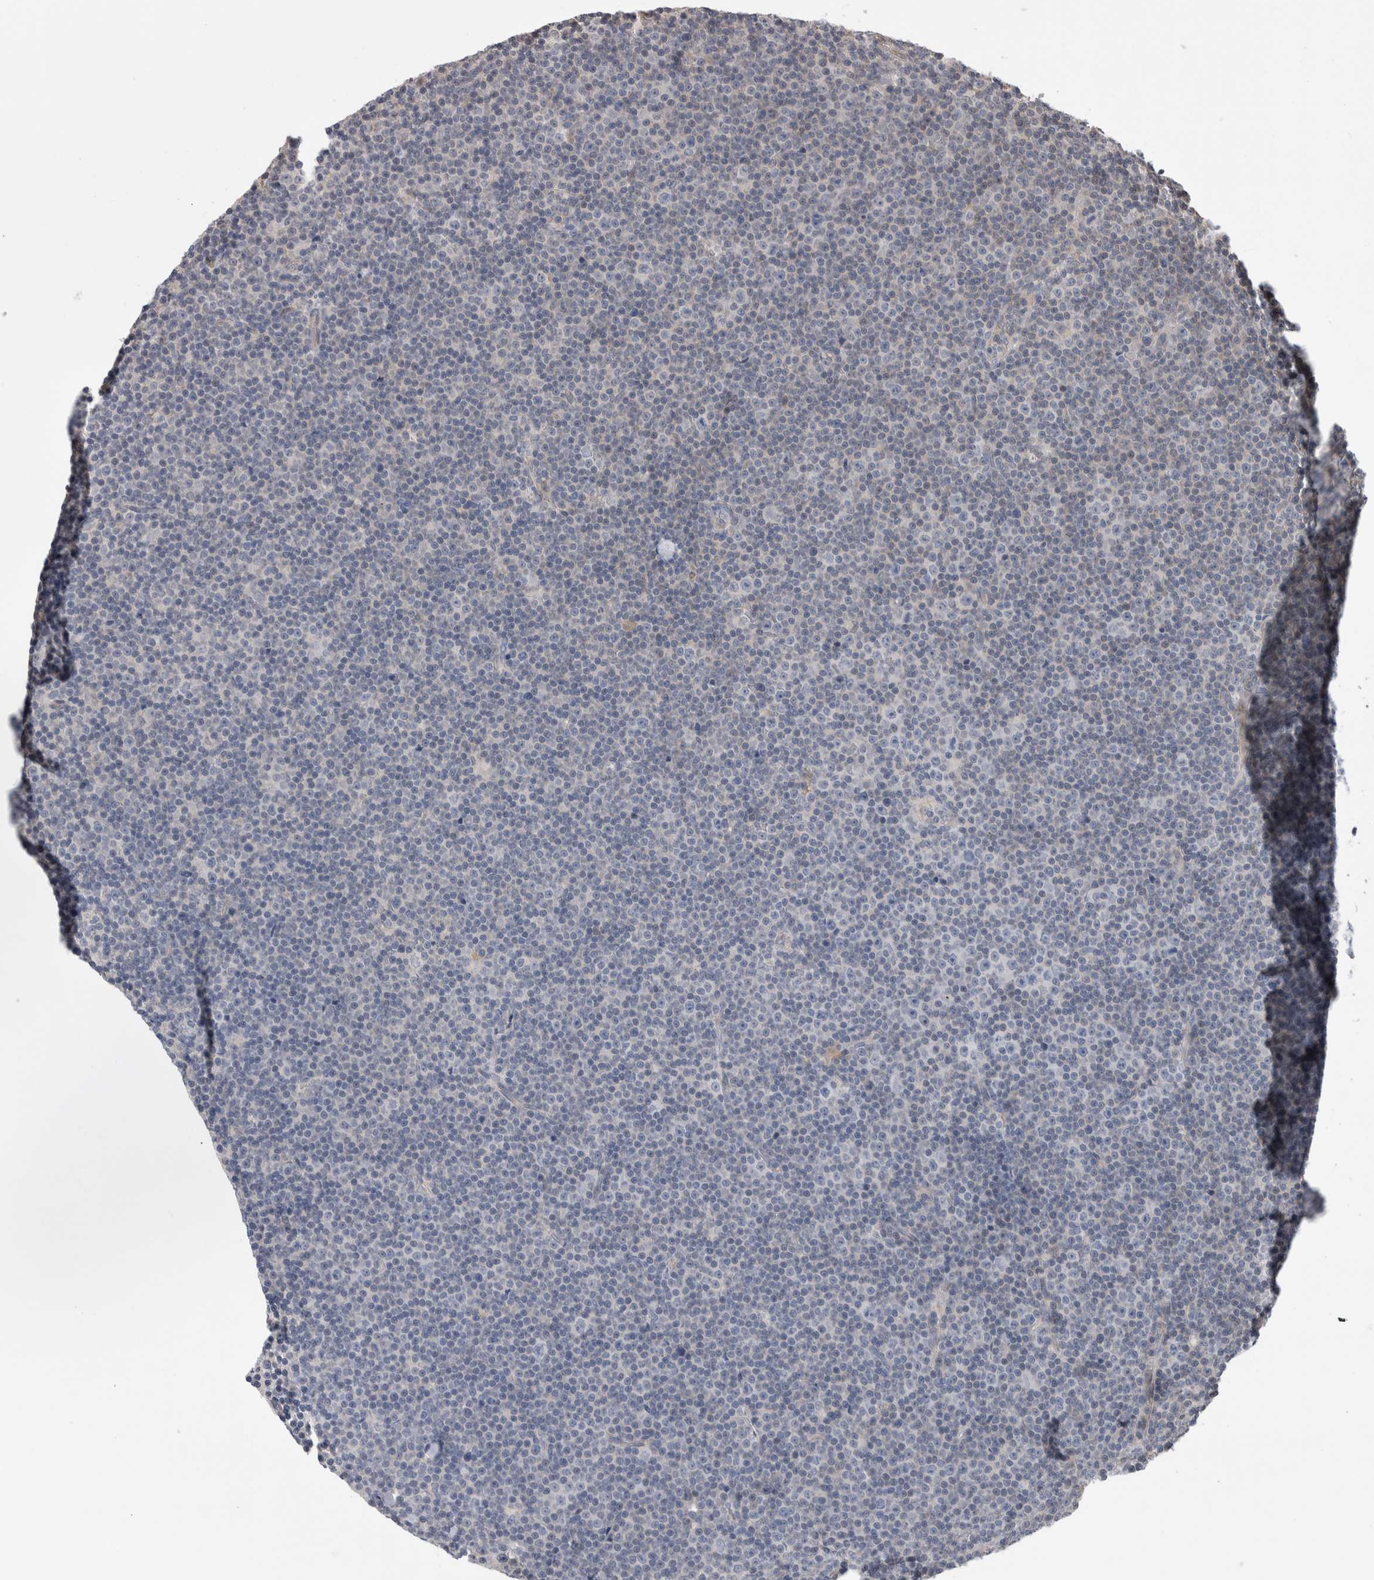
{"staining": {"intensity": "negative", "quantity": "none", "location": "none"}, "tissue": "lymphoma", "cell_type": "Tumor cells", "image_type": "cancer", "snomed": [{"axis": "morphology", "description": "Malignant lymphoma, non-Hodgkin's type, Low grade"}, {"axis": "topography", "description": "Lymph node"}], "caption": "Immunohistochemistry of human lymphoma displays no staining in tumor cells.", "gene": "ZBTB49", "patient": {"sex": "female", "age": 67}}